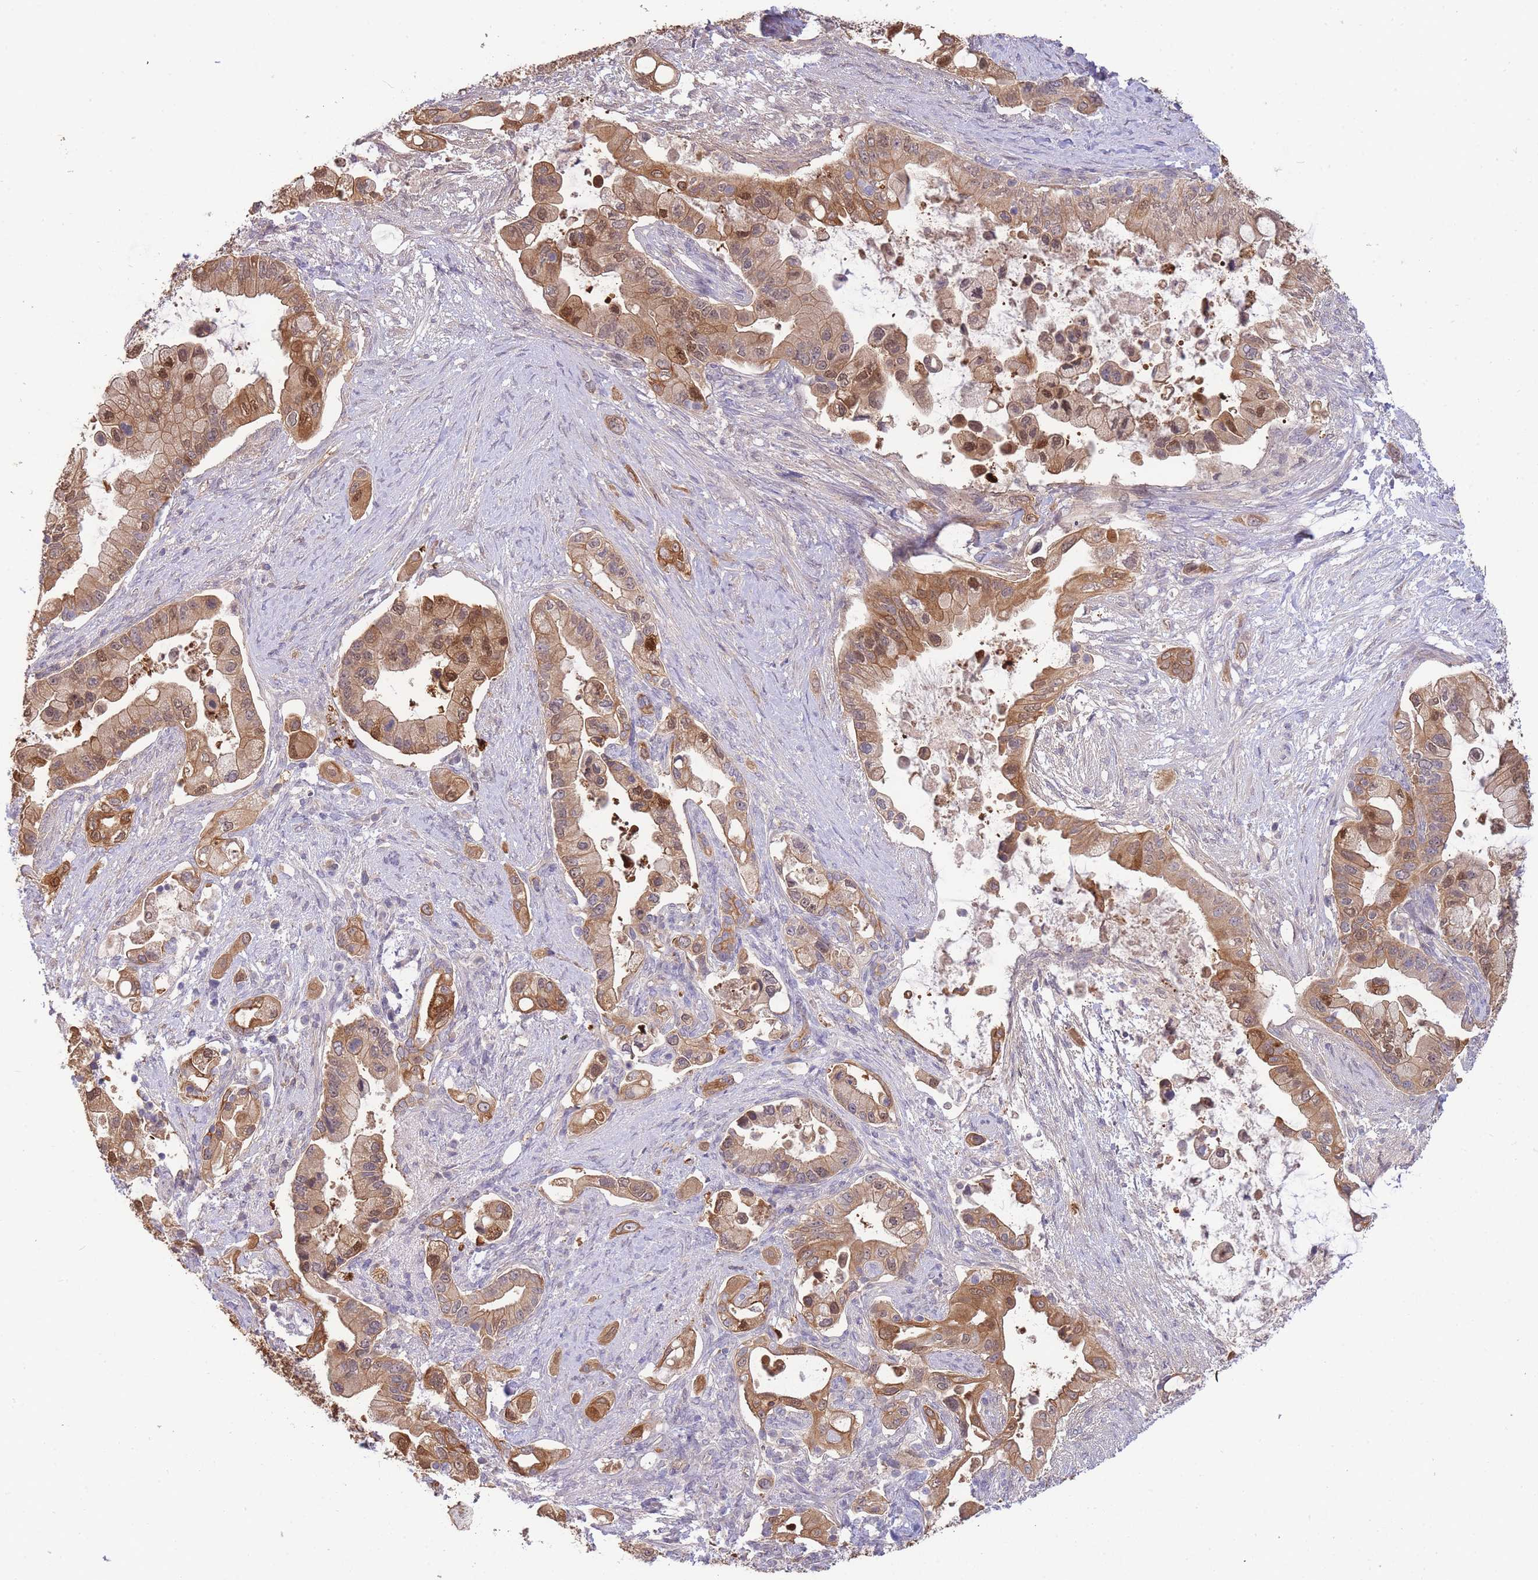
{"staining": {"intensity": "moderate", "quantity": ">75%", "location": "cytoplasmic/membranous,nuclear"}, "tissue": "pancreatic cancer", "cell_type": "Tumor cells", "image_type": "cancer", "snomed": [{"axis": "morphology", "description": "Adenocarcinoma, NOS"}, {"axis": "topography", "description": "Pancreas"}], "caption": "Immunohistochemistry histopathology image of neoplastic tissue: adenocarcinoma (pancreatic) stained using IHC demonstrates medium levels of moderate protein expression localized specifically in the cytoplasmic/membranous and nuclear of tumor cells, appearing as a cytoplasmic/membranous and nuclear brown color.", "gene": "SMC6", "patient": {"sex": "male", "age": 57}}